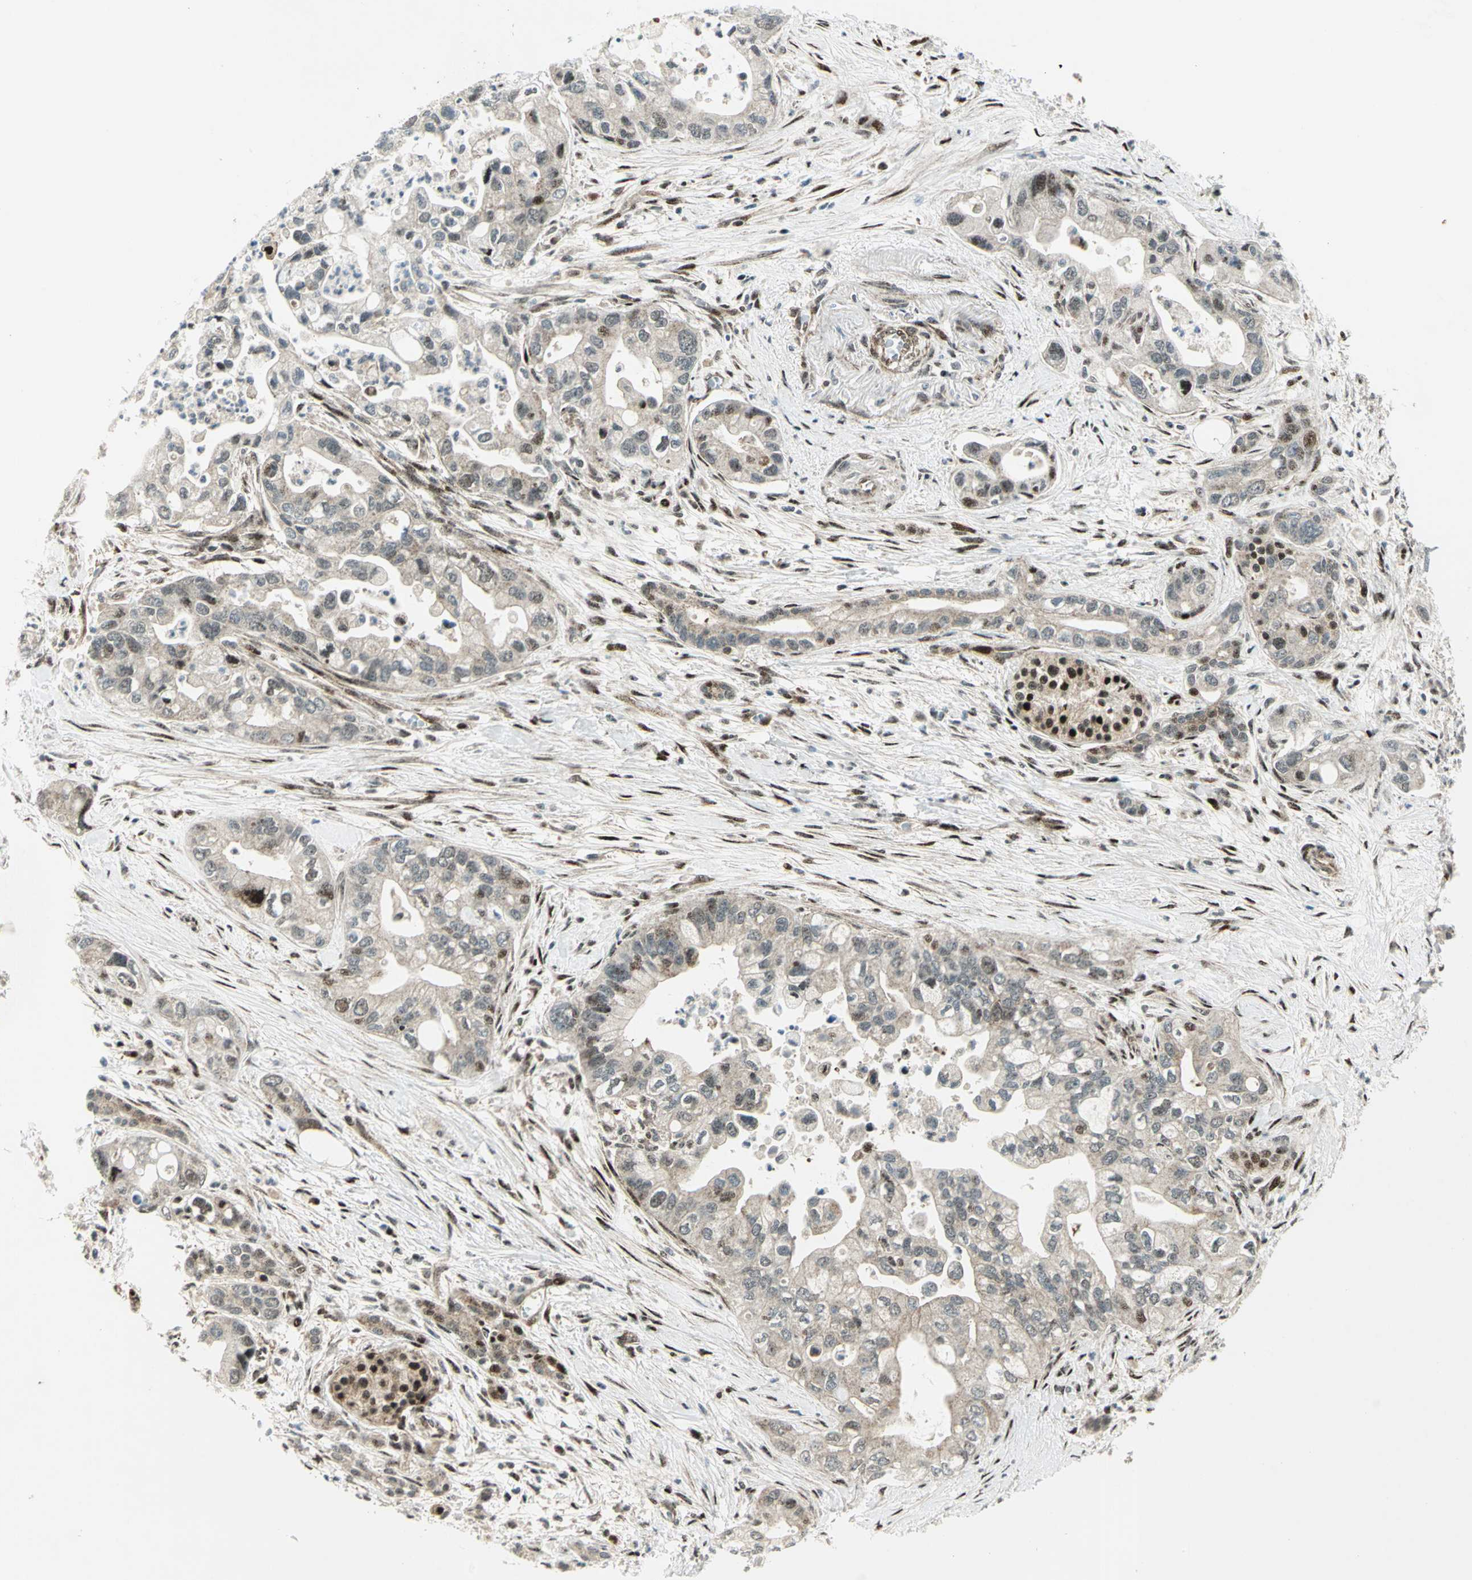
{"staining": {"intensity": "moderate", "quantity": "25%-75%", "location": "cytoplasmic/membranous,nuclear"}, "tissue": "pancreatic cancer", "cell_type": "Tumor cells", "image_type": "cancer", "snomed": [{"axis": "morphology", "description": "Adenocarcinoma, NOS"}, {"axis": "topography", "description": "Pancreas"}], "caption": "Pancreatic cancer was stained to show a protein in brown. There is medium levels of moderate cytoplasmic/membranous and nuclear staining in about 25%-75% of tumor cells.", "gene": "COPS5", "patient": {"sex": "male", "age": 70}}